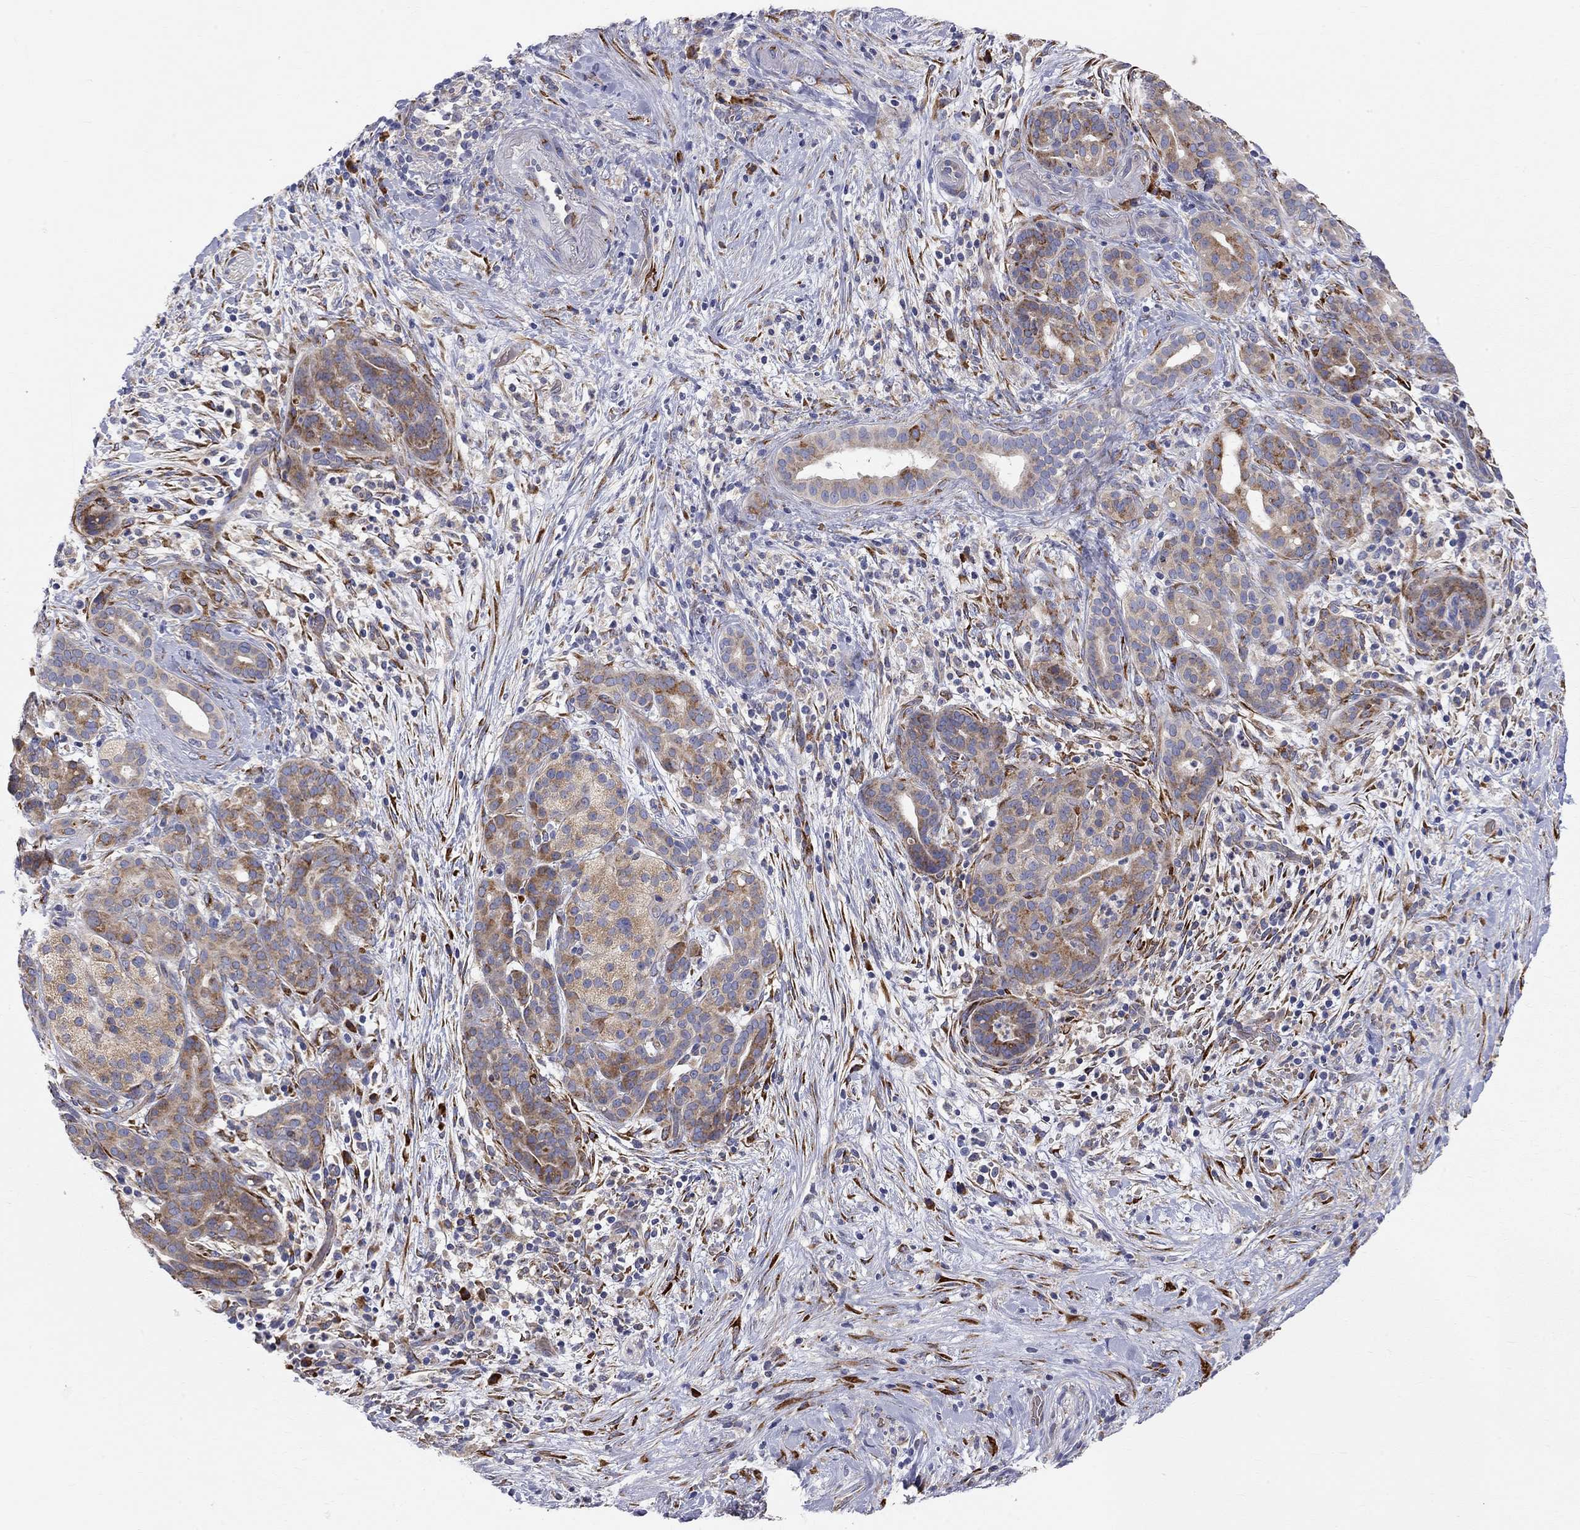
{"staining": {"intensity": "moderate", "quantity": ">75%", "location": "cytoplasmic/membranous"}, "tissue": "pancreatic cancer", "cell_type": "Tumor cells", "image_type": "cancer", "snomed": [{"axis": "morphology", "description": "Adenocarcinoma, NOS"}, {"axis": "topography", "description": "Pancreas"}], "caption": "Immunohistochemical staining of human pancreatic cancer (adenocarcinoma) demonstrates moderate cytoplasmic/membranous protein staining in approximately >75% of tumor cells.", "gene": "CASTOR1", "patient": {"sex": "male", "age": 44}}